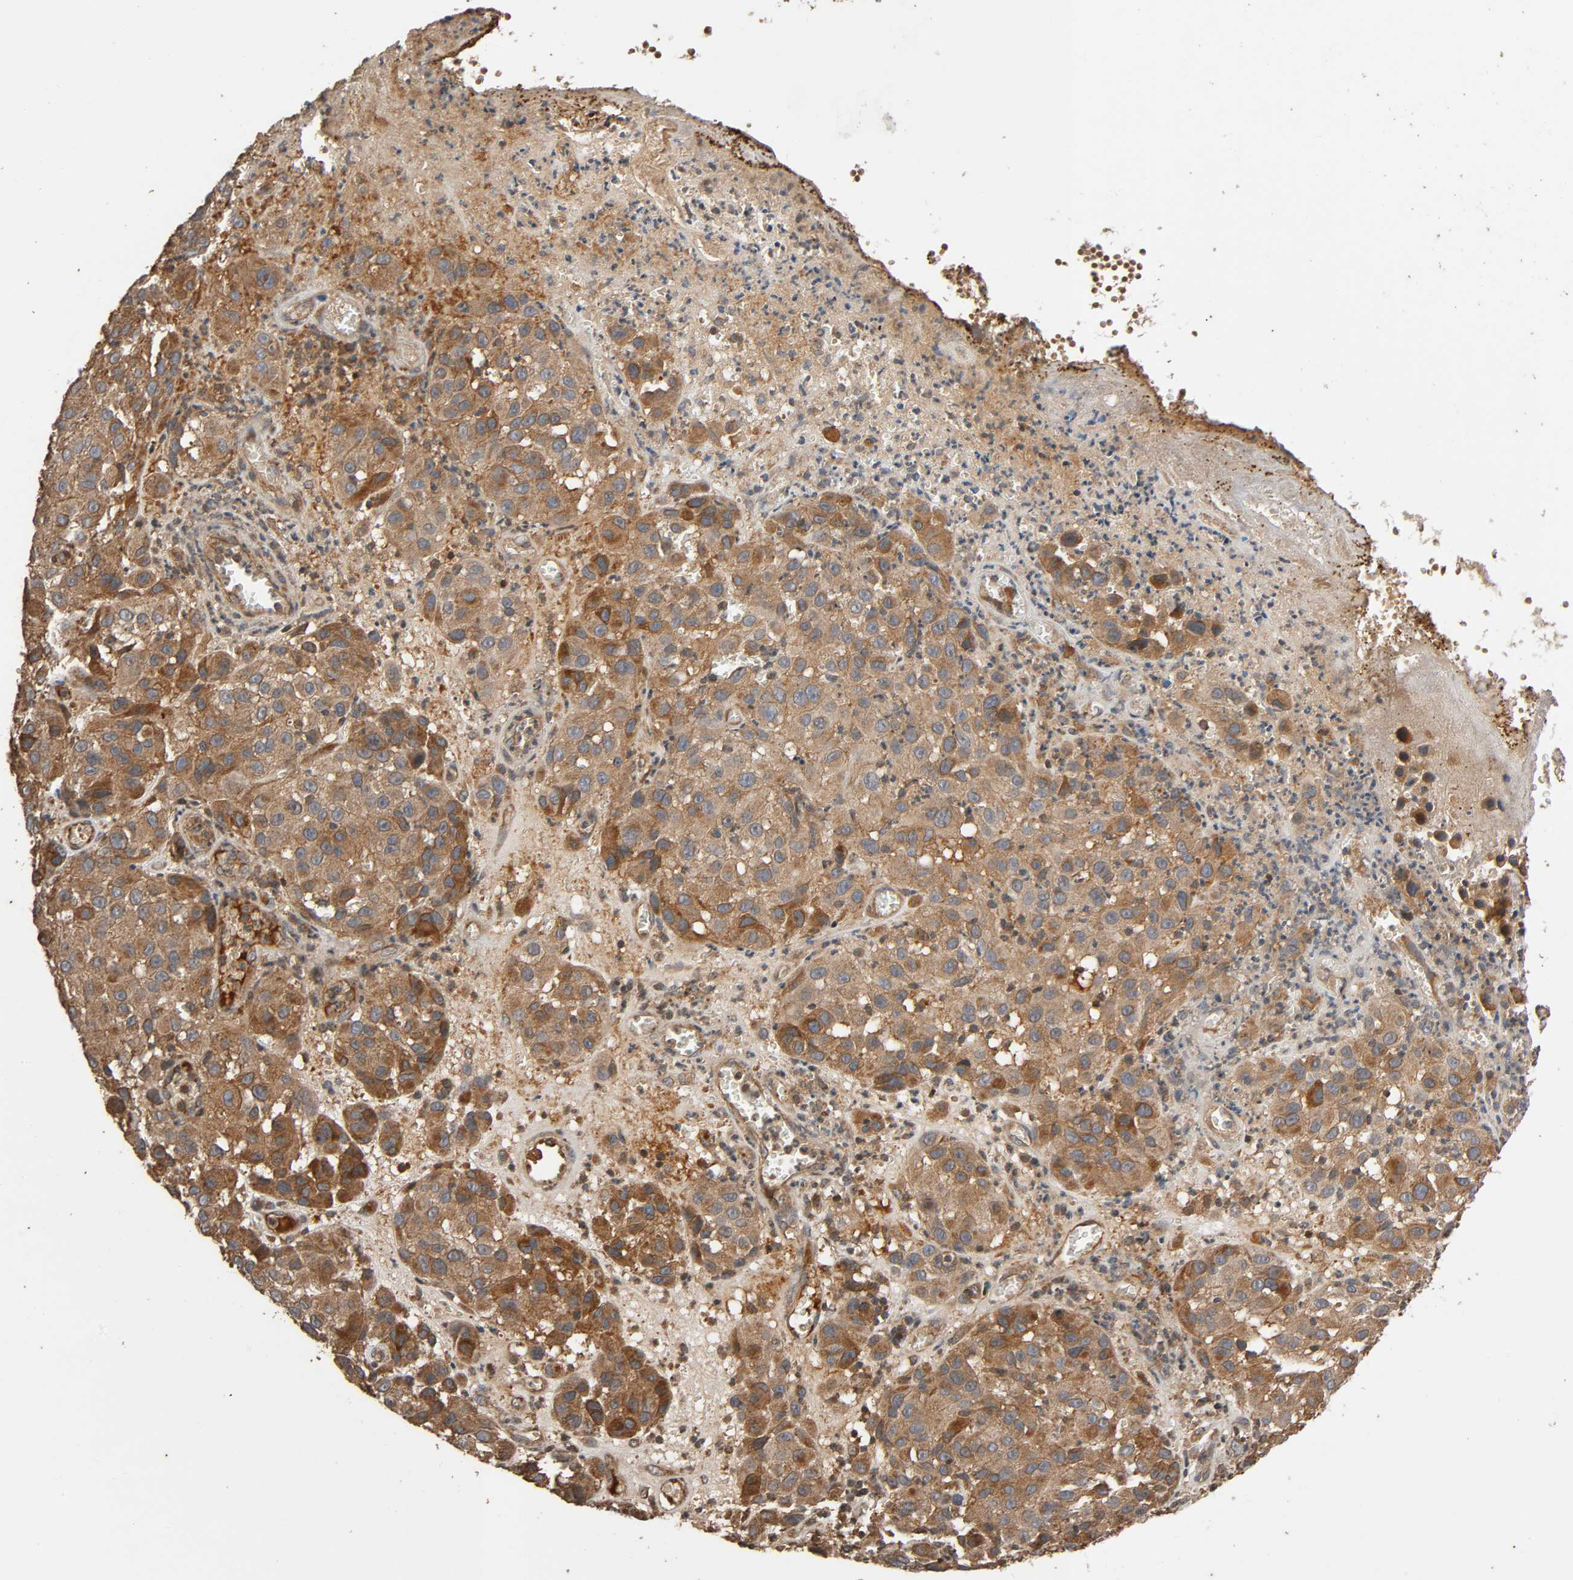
{"staining": {"intensity": "moderate", "quantity": ">75%", "location": "cytoplasmic/membranous"}, "tissue": "melanoma", "cell_type": "Tumor cells", "image_type": "cancer", "snomed": [{"axis": "morphology", "description": "Malignant melanoma, NOS"}, {"axis": "topography", "description": "Skin"}], "caption": "Tumor cells display medium levels of moderate cytoplasmic/membranous positivity in about >75% of cells in human melanoma.", "gene": "MAP3K8", "patient": {"sex": "female", "age": 21}}